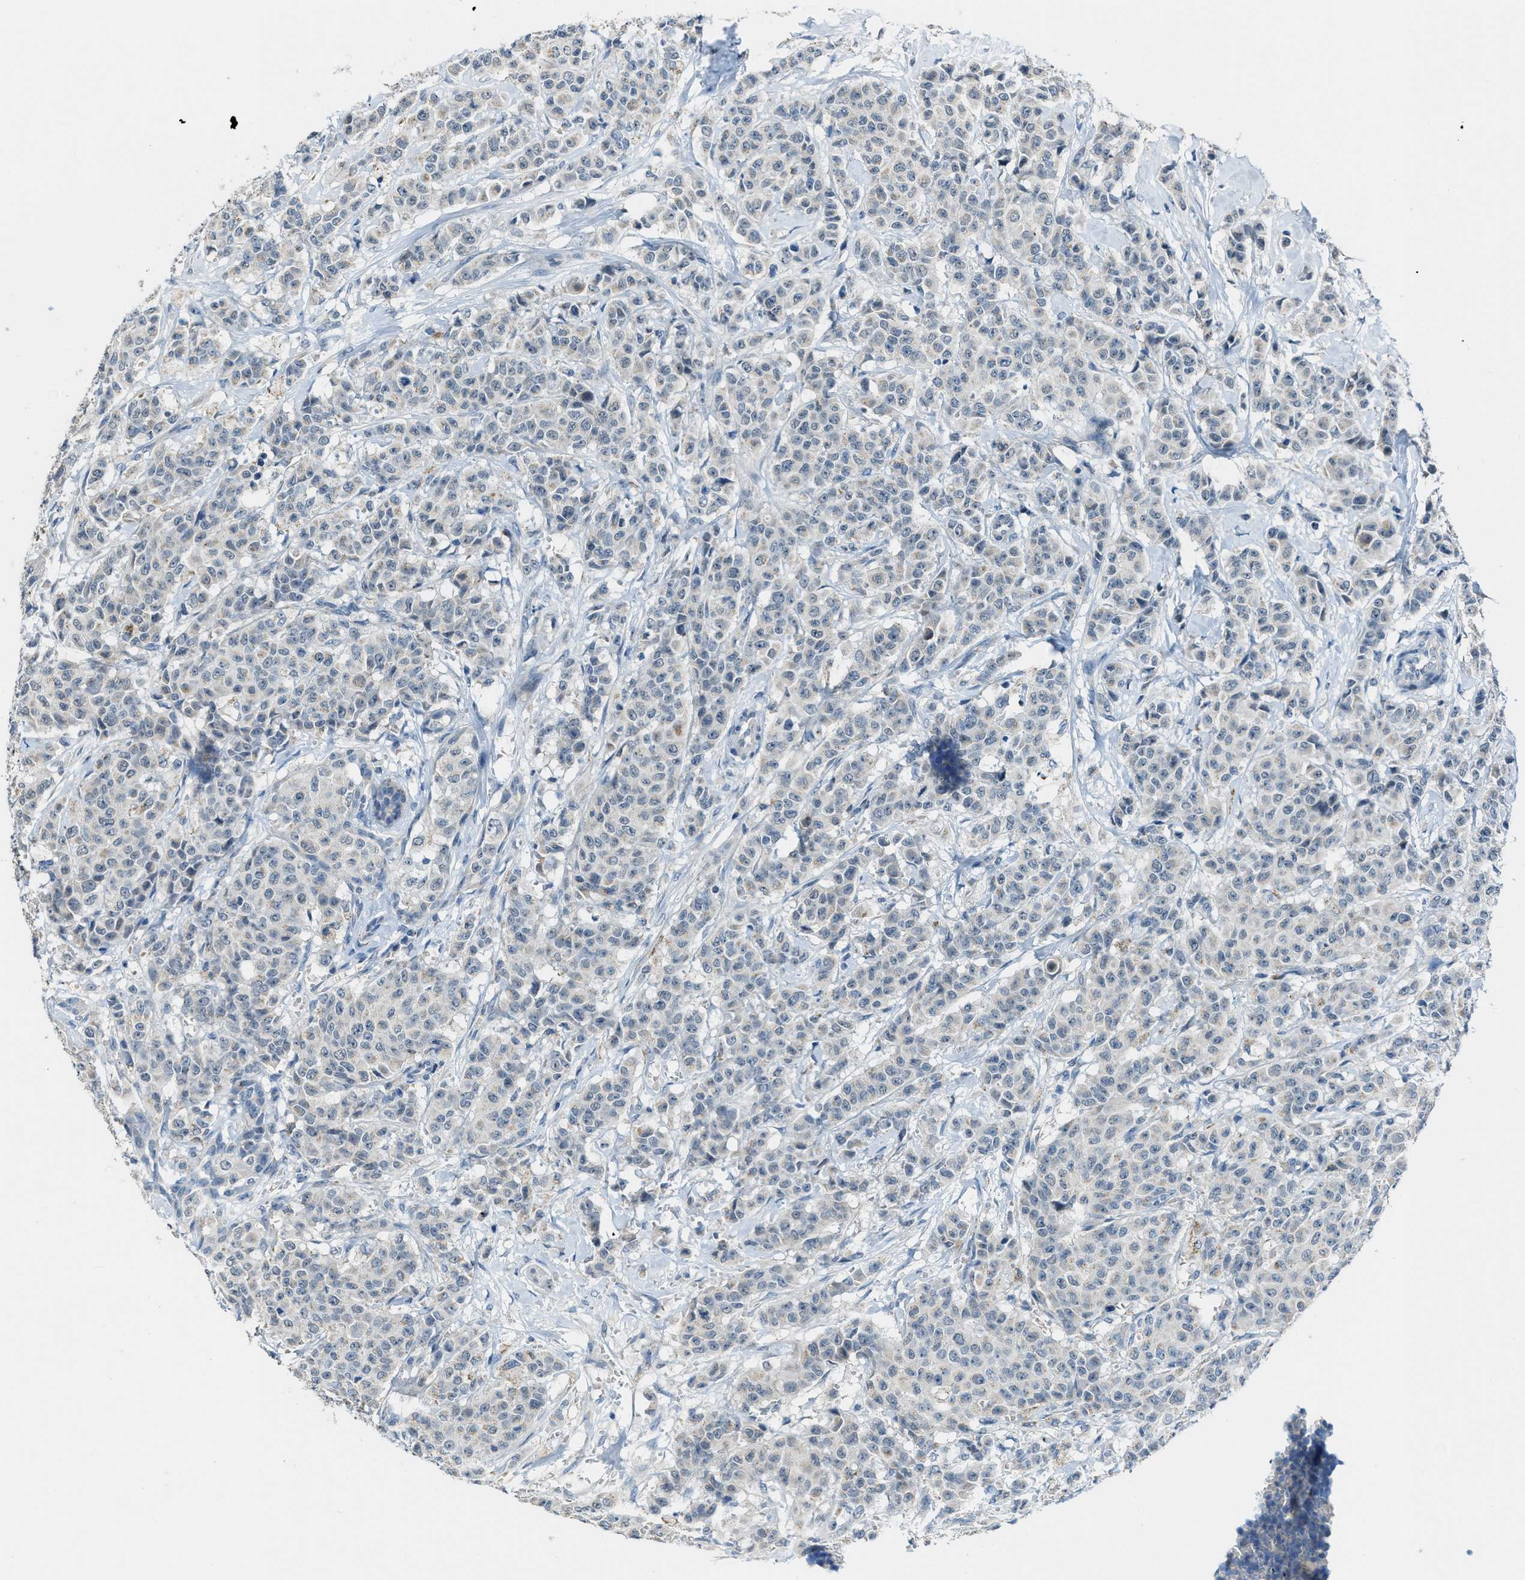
{"staining": {"intensity": "negative", "quantity": "none", "location": "none"}, "tissue": "breast cancer", "cell_type": "Tumor cells", "image_type": "cancer", "snomed": [{"axis": "morphology", "description": "Normal tissue, NOS"}, {"axis": "morphology", "description": "Duct carcinoma"}, {"axis": "topography", "description": "Breast"}], "caption": "Tumor cells show no significant protein positivity in intraductal carcinoma (breast).", "gene": "CDON", "patient": {"sex": "female", "age": 40}}